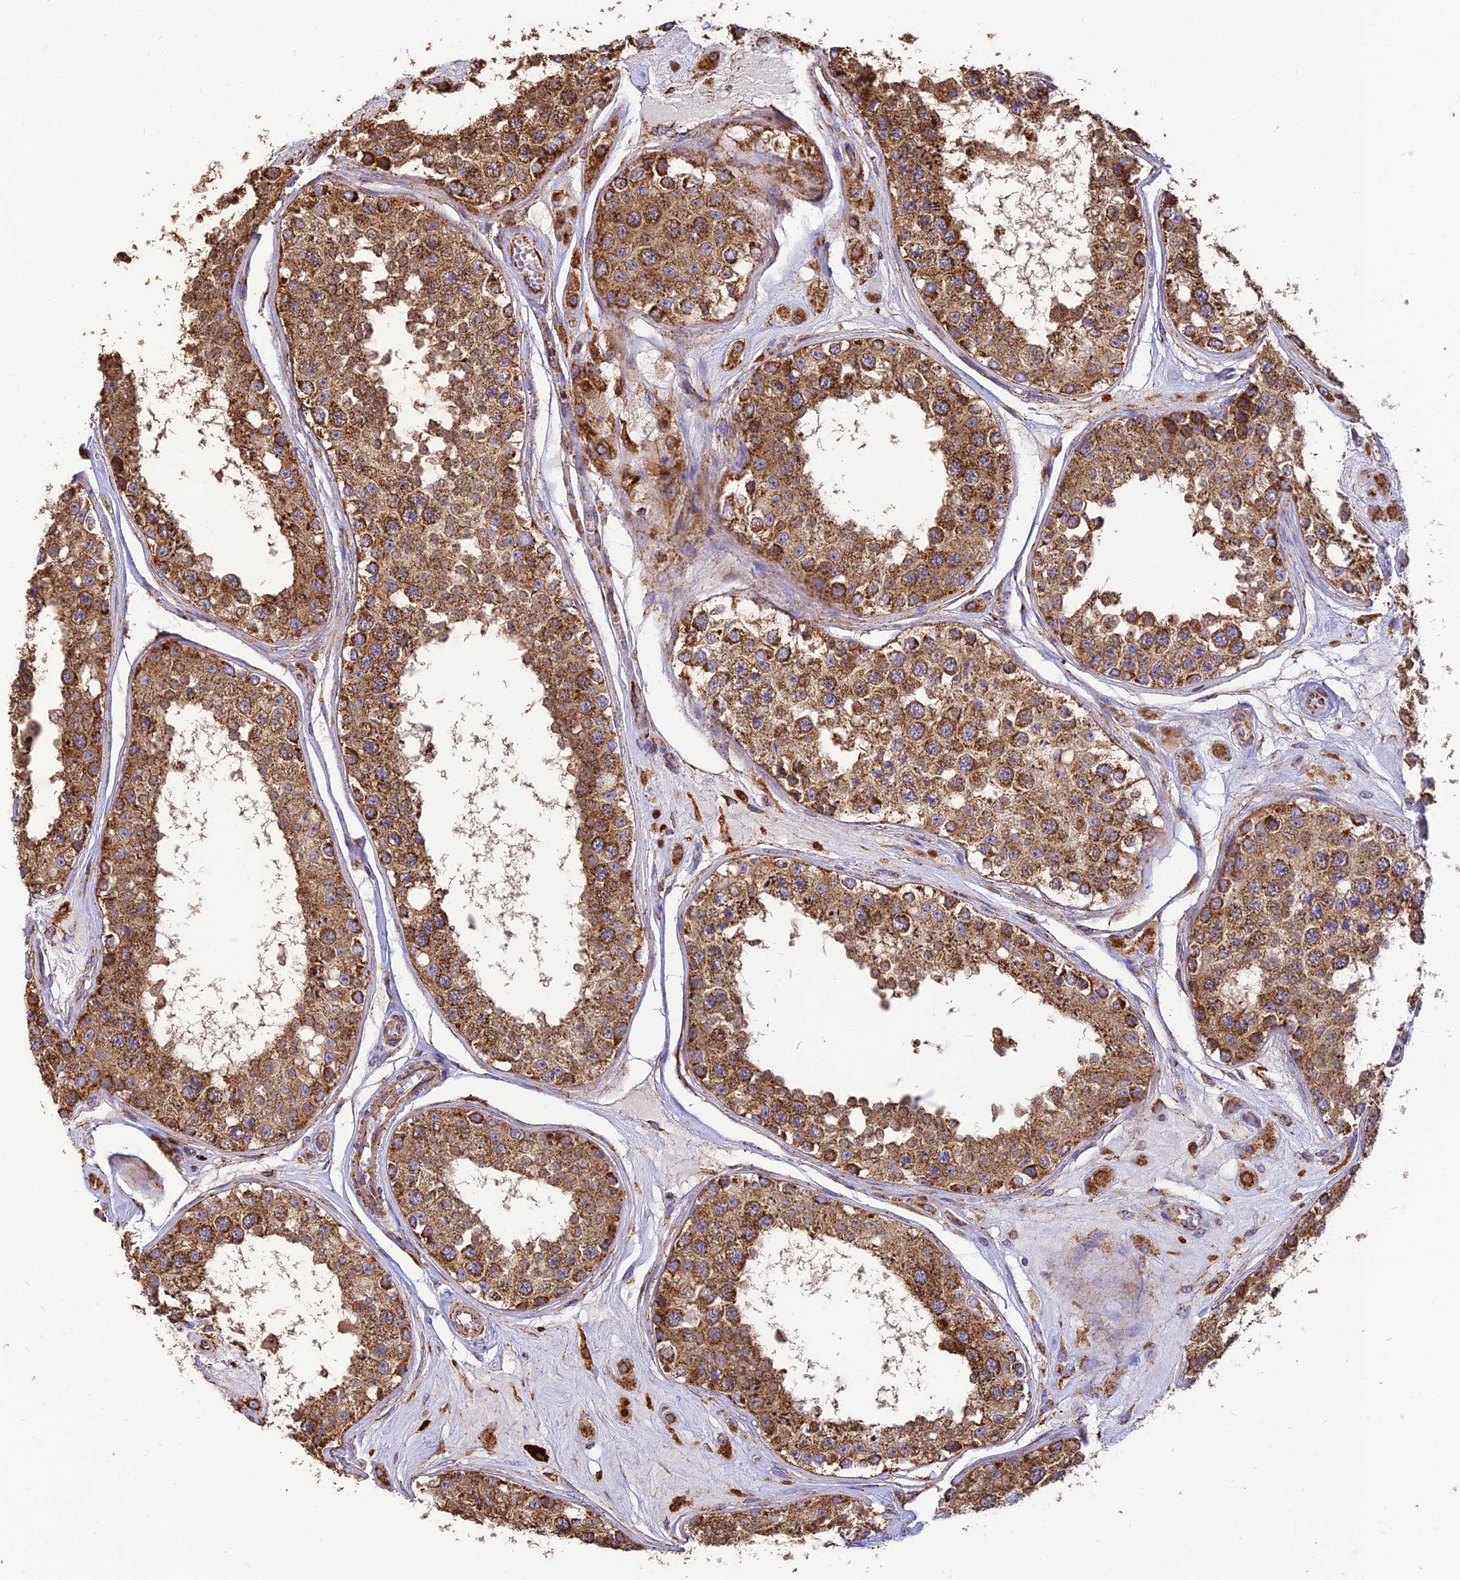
{"staining": {"intensity": "strong", "quantity": ">75%", "location": "cytoplasmic/membranous"}, "tissue": "testis", "cell_type": "Cells in seminiferous ducts", "image_type": "normal", "snomed": [{"axis": "morphology", "description": "Normal tissue, NOS"}, {"axis": "topography", "description": "Testis"}], "caption": "Protein analysis of benign testis displays strong cytoplasmic/membranous expression in approximately >75% of cells in seminiferous ducts.", "gene": "THUMPD2", "patient": {"sex": "male", "age": 25}}